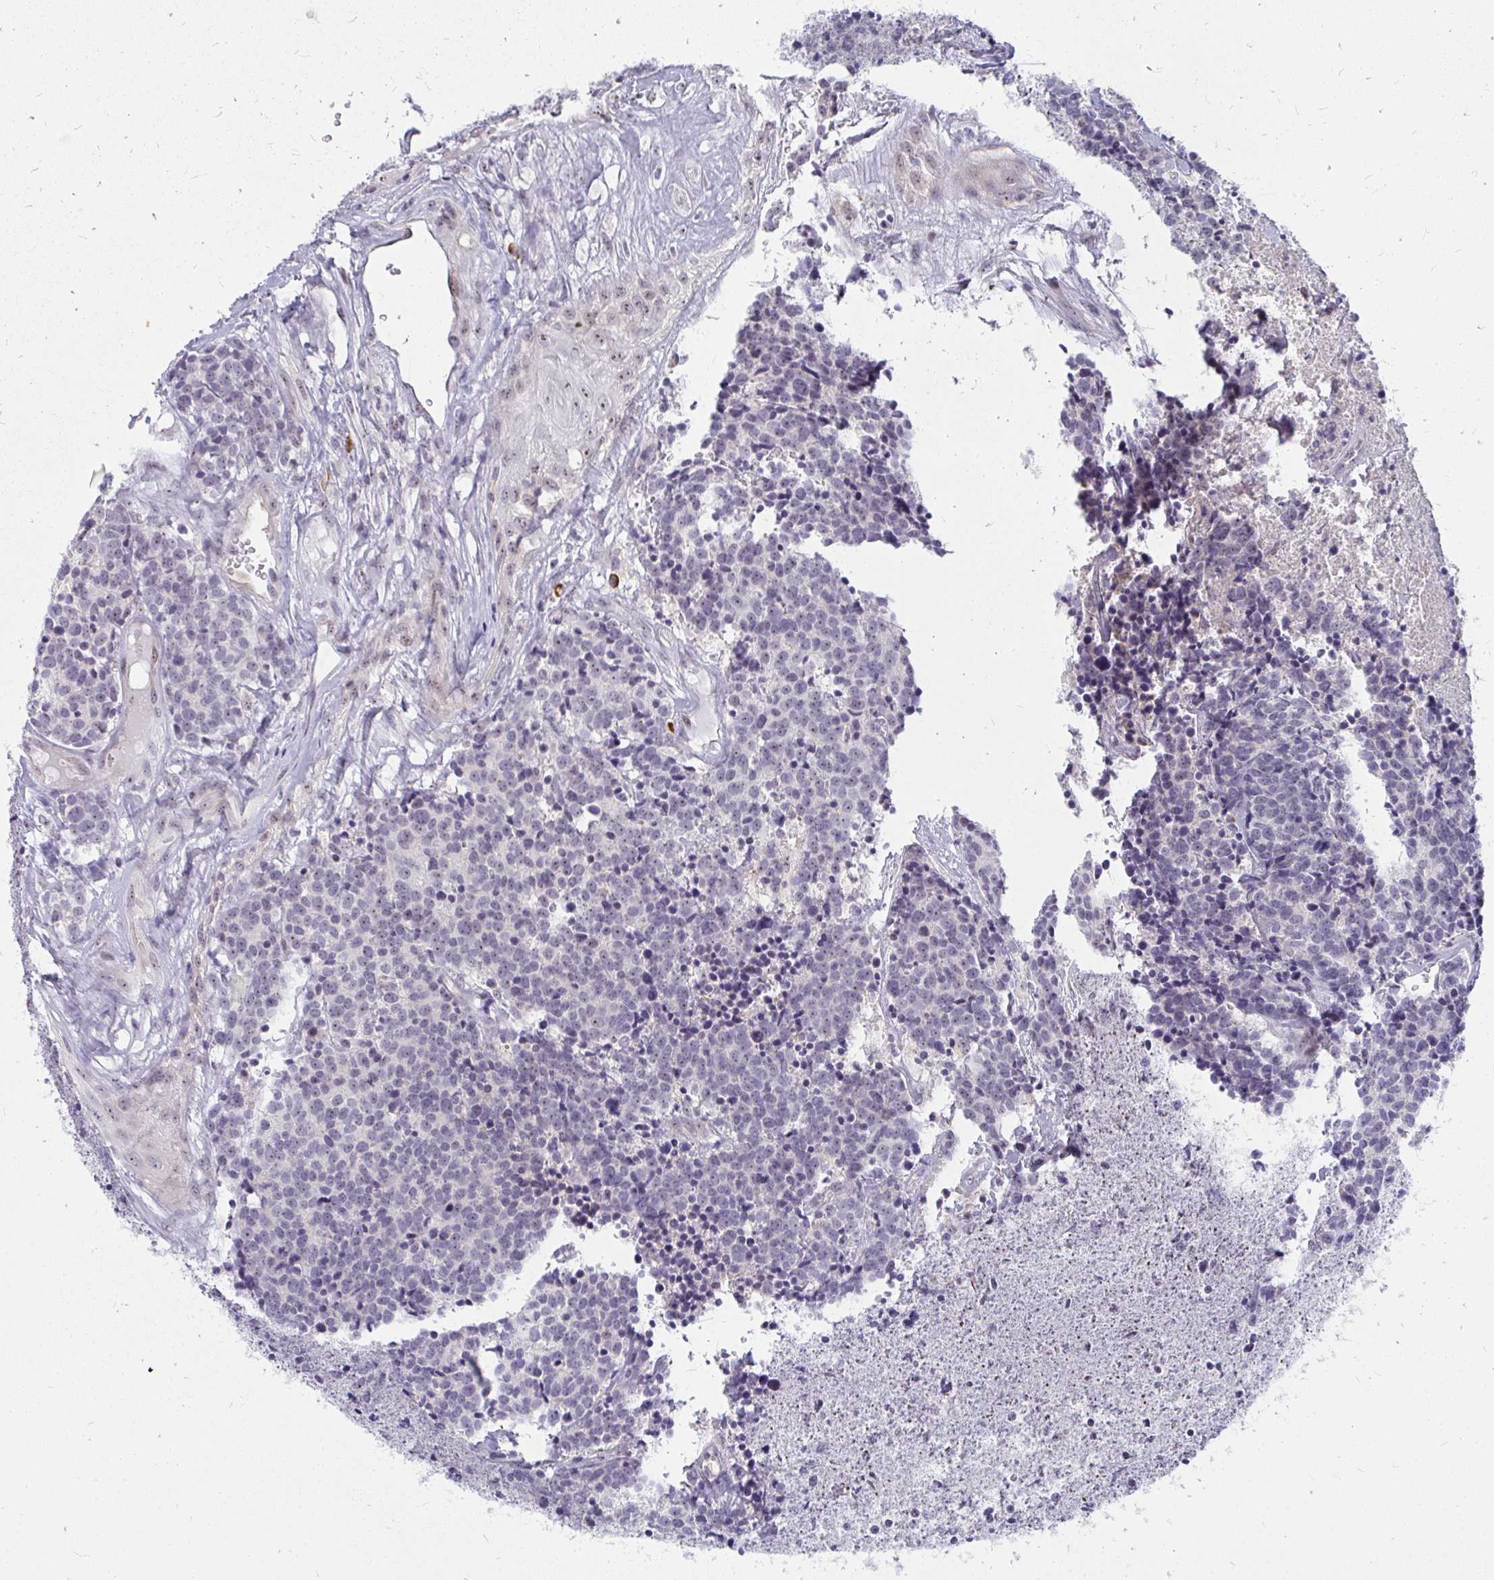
{"staining": {"intensity": "negative", "quantity": "none", "location": "none"}, "tissue": "carcinoid", "cell_type": "Tumor cells", "image_type": "cancer", "snomed": [{"axis": "morphology", "description": "Carcinoid, malignant, NOS"}, {"axis": "topography", "description": "Skin"}], "caption": "Carcinoid (malignant) was stained to show a protein in brown. There is no significant positivity in tumor cells.", "gene": "FAM9A", "patient": {"sex": "female", "age": 79}}